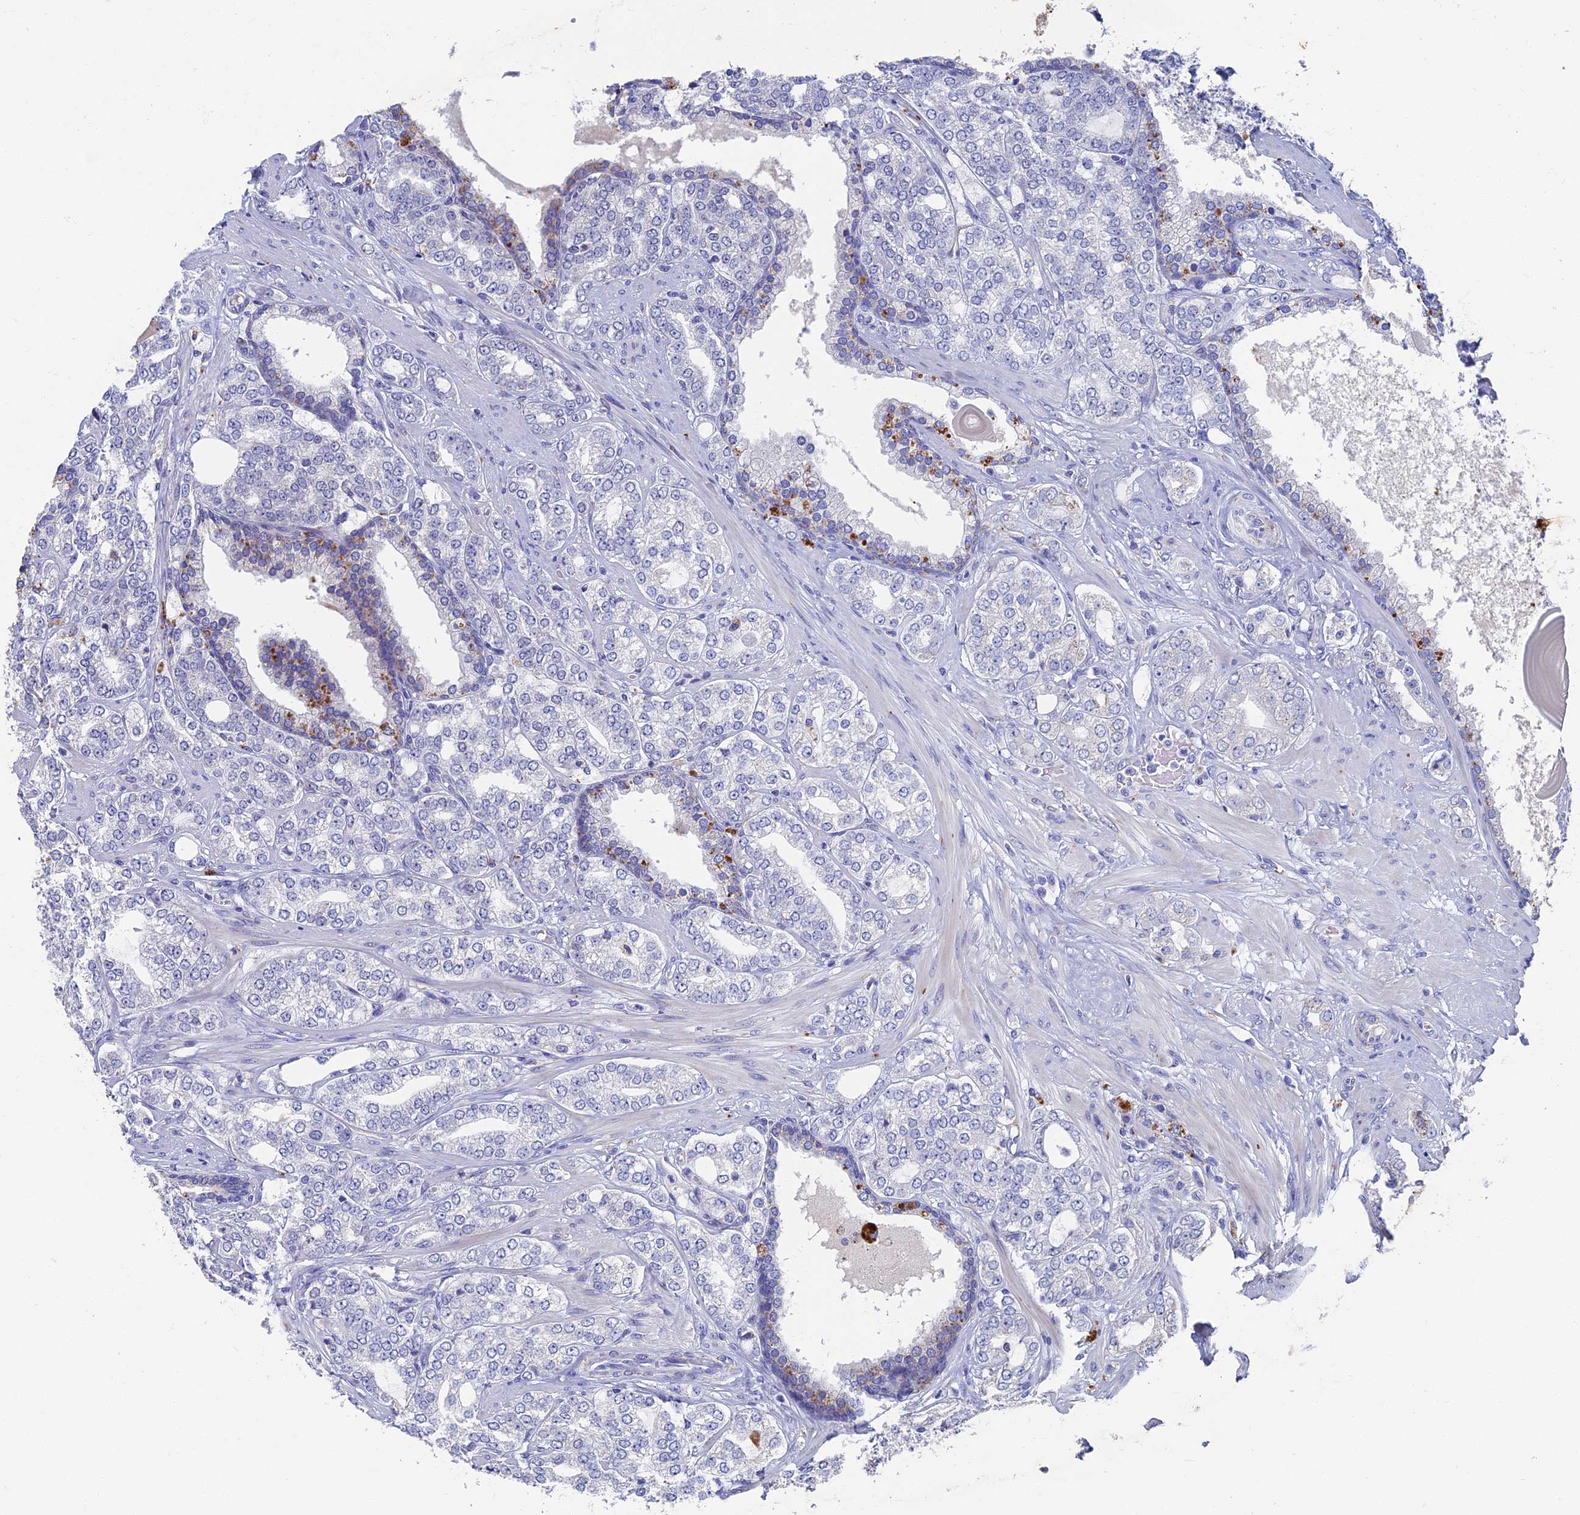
{"staining": {"intensity": "negative", "quantity": "none", "location": "none"}, "tissue": "prostate cancer", "cell_type": "Tumor cells", "image_type": "cancer", "snomed": [{"axis": "morphology", "description": "Adenocarcinoma, High grade"}, {"axis": "topography", "description": "Prostate"}], "caption": "Immunohistochemical staining of human prostate cancer (high-grade adenocarcinoma) displays no significant staining in tumor cells. The staining is performed using DAB (3,3'-diaminobenzidine) brown chromogen with nuclei counter-stained in using hematoxylin.", "gene": "OAT", "patient": {"sex": "male", "age": 64}}